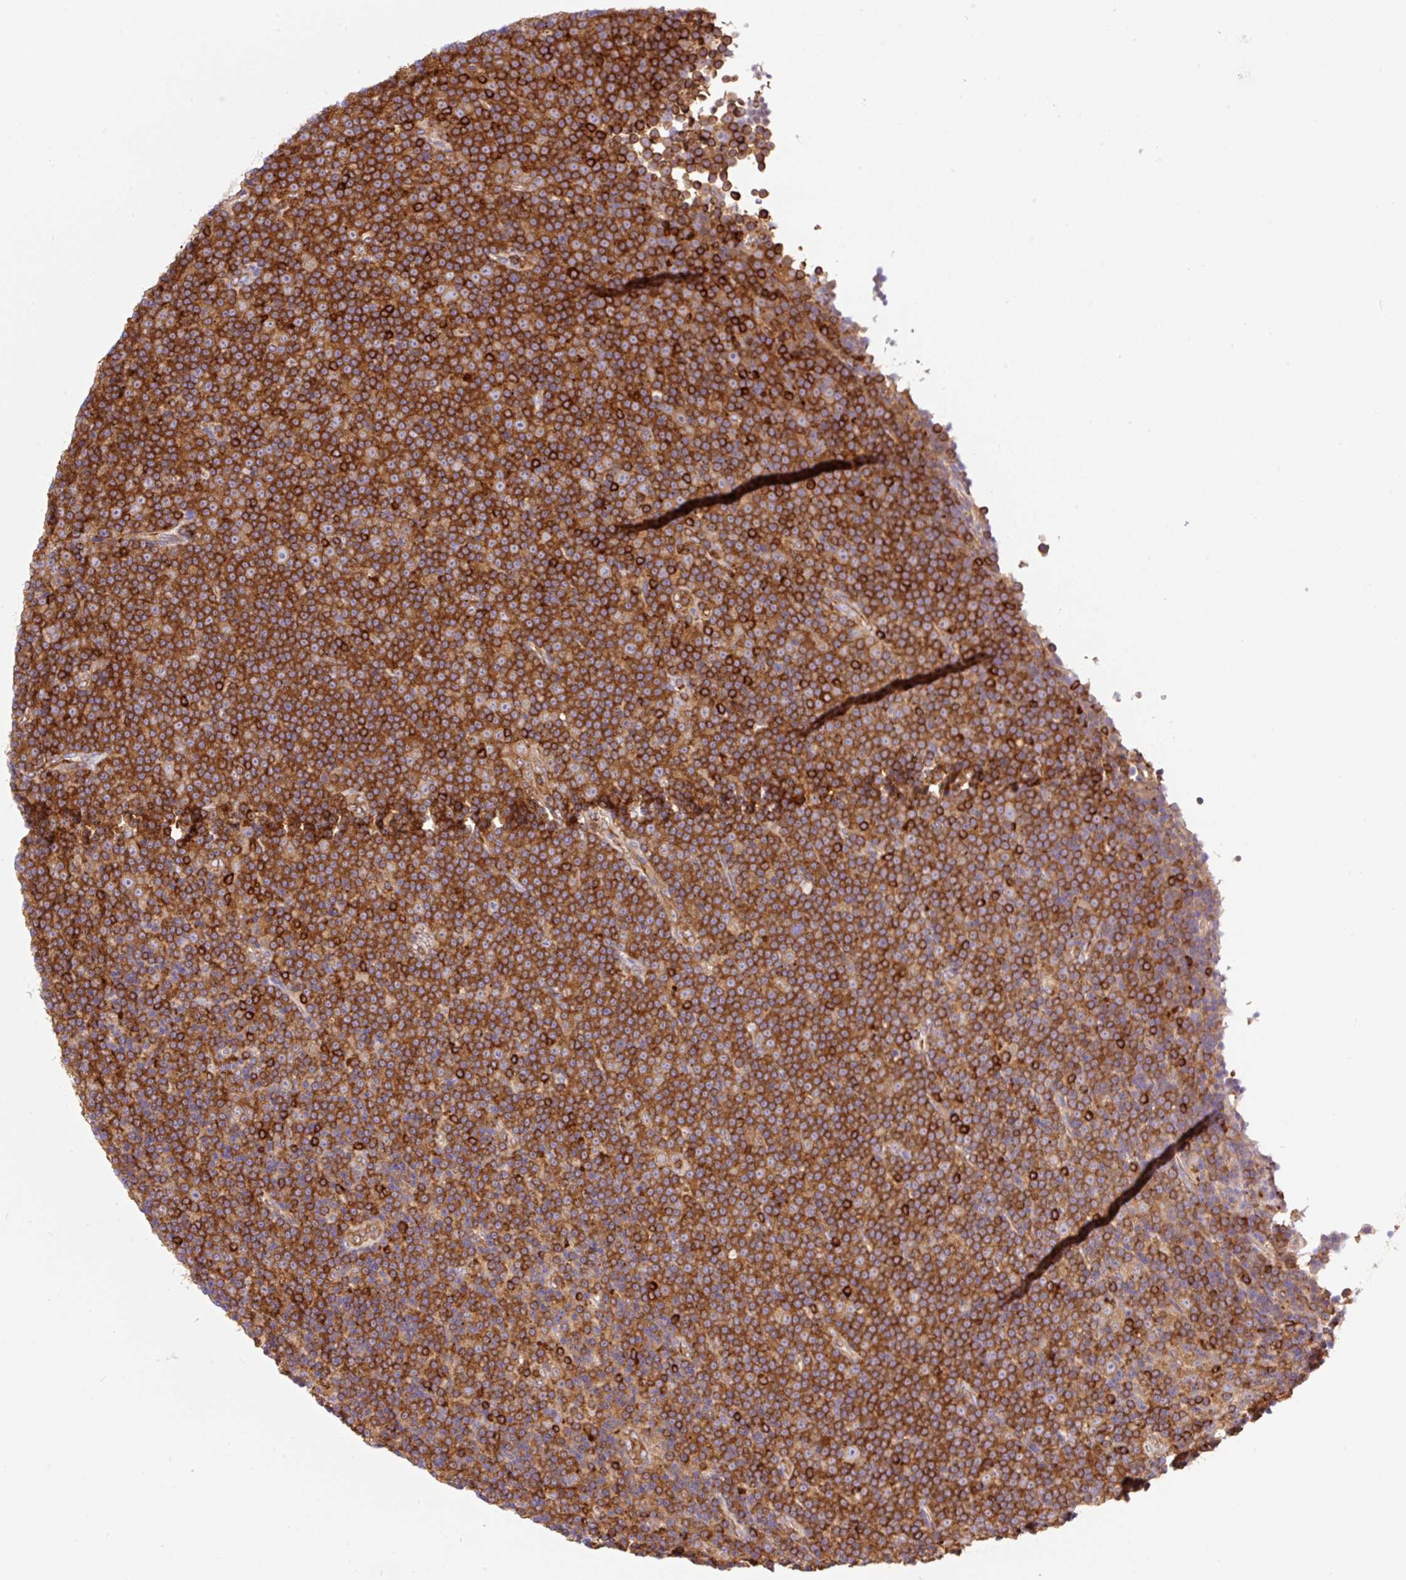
{"staining": {"intensity": "strong", "quantity": ">75%", "location": "cytoplasmic/membranous"}, "tissue": "lymphoma", "cell_type": "Tumor cells", "image_type": "cancer", "snomed": [{"axis": "morphology", "description": "Malignant lymphoma, non-Hodgkin's type, Low grade"}, {"axis": "topography", "description": "Lymph node"}], "caption": "Immunohistochemistry of human lymphoma reveals high levels of strong cytoplasmic/membranous staining in about >75% of tumor cells.", "gene": "DNM2", "patient": {"sex": "female", "age": 67}}